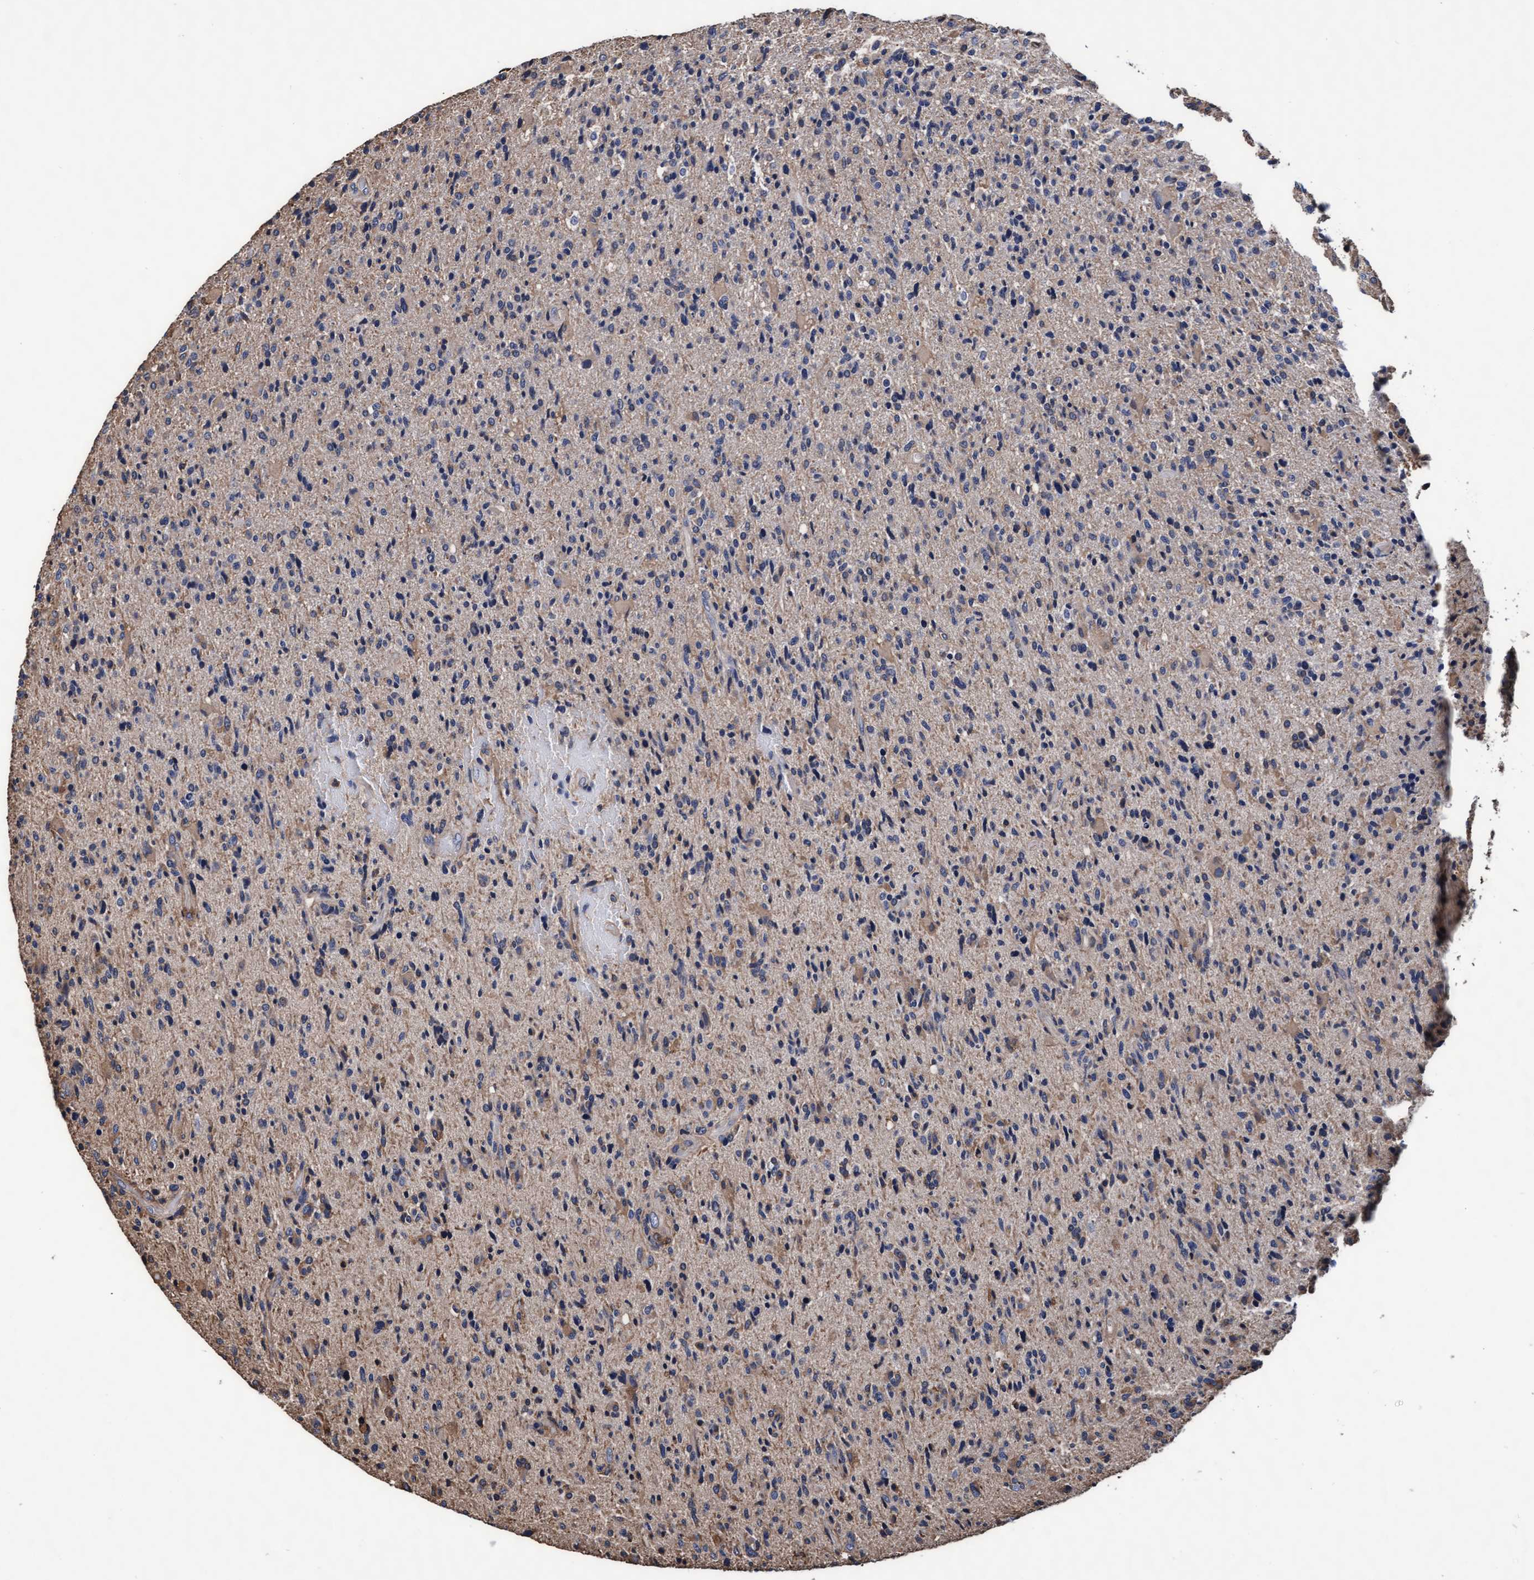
{"staining": {"intensity": "weak", "quantity": "25%-75%", "location": "cytoplasmic/membranous"}, "tissue": "glioma", "cell_type": "Tumor cells", "image_type": "cancer", "snomed": [{"axis": "morphology", "description": "Glioma, malignant, High grade"}, {"axis": "topography", "description": "Brain"}], "caption": "Tumor cells demonstrate weak cytoplasmic/membranous positivity in approximately 25%-75% of cells in glioma.", "gene": "GRHPR", "patient": {"sex": "male", "age": 72}}